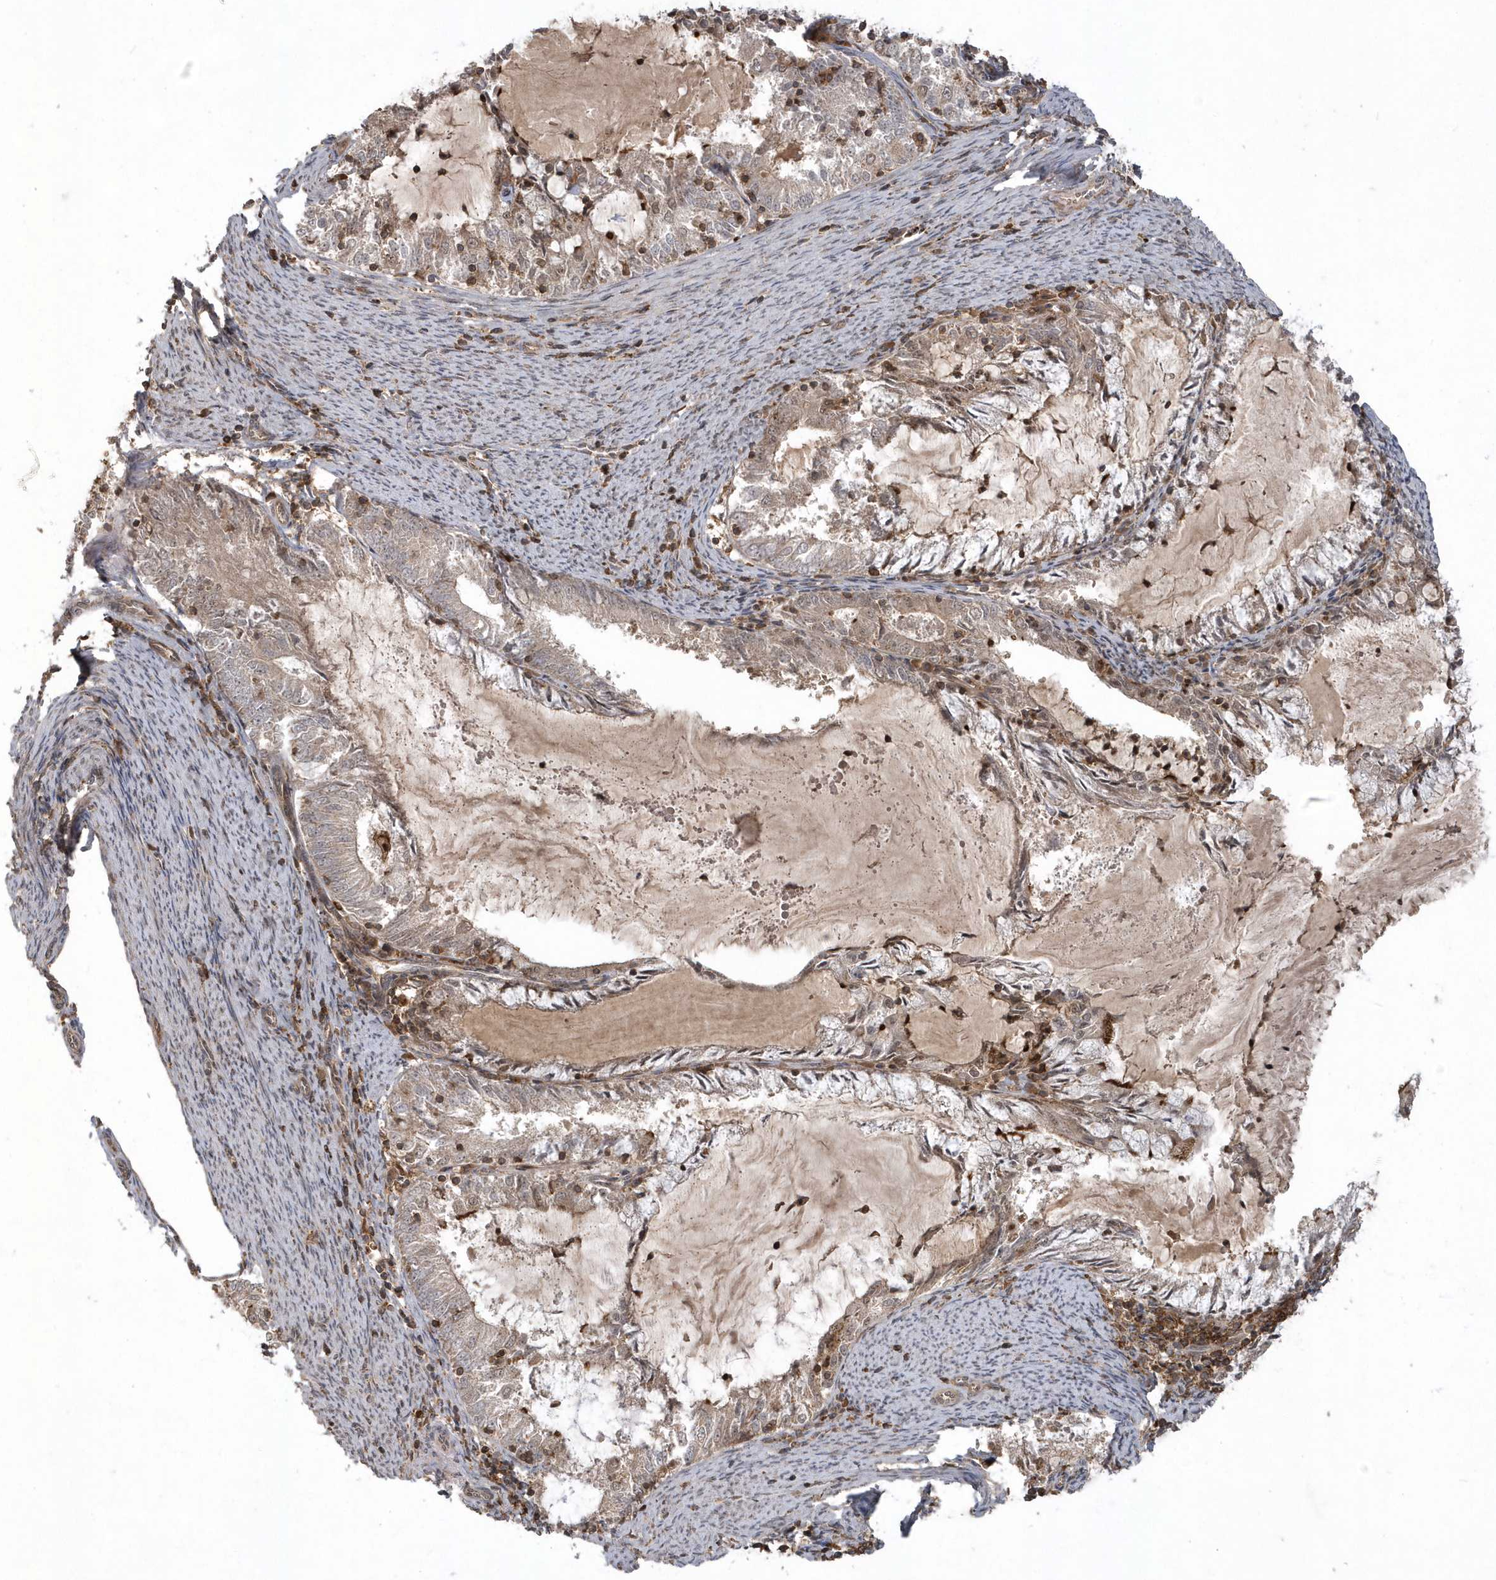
{"staining": {"intensity": "moderate", "quantity": "<25%", "location": "cytoplasmic/membranous"}, "tissue": "endometrial cancer", "cell_type": "Tumor cells", "image_type": "cancer", "snomed": [{"axis": "morphology", "description": "Adenocarcinoma, NOS"}, {"axis": "topography", "description": "Endometrium"}], "caption": "Protein staining exhibits moderate cytoplasmic/membranous expression in approximately <25% of tumor cells in endometrial cancer (adenocarcinoma).", "gene": "LACC1", "patient": {"sex": "female", "age": 57}}